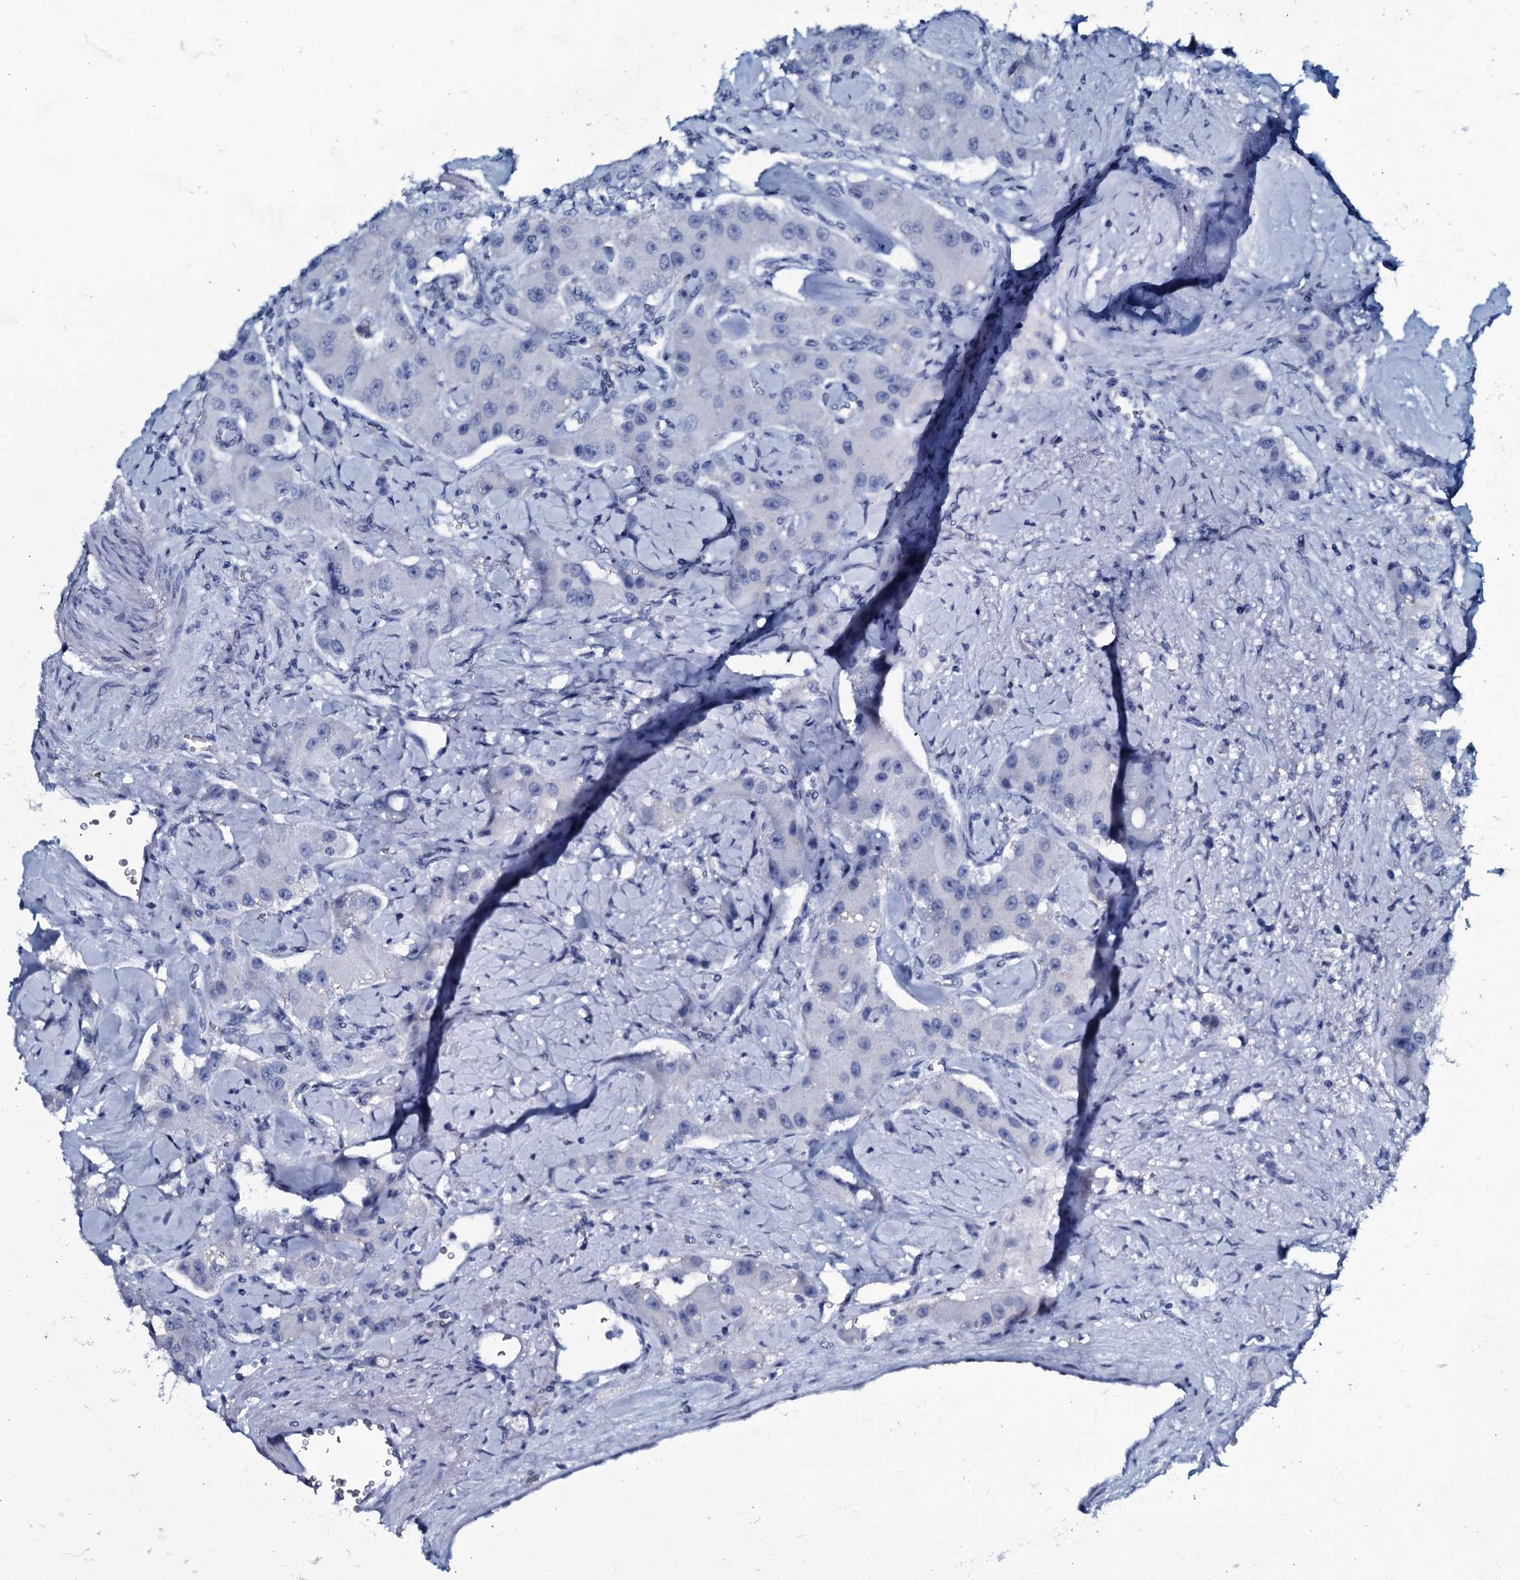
{"staining": {"intensity": "negative", "quantity": "none", "location": "none"}, "tissue": "carcinoid", "cell_type": "Tumor cells", "image_type": "cancer", "snomed": [{"axis": "morphology", "description": "Carcinoid, malignant, NOS"}, {"axis": "topography", "description": "Pancreas"}], "caption": "Immunohistochemical staining of human malignant carcinoid exhibits no significant positivity in tumor cells.", "gene": "SLC4A7", "patient": {"sex": "male", "age": 41}}